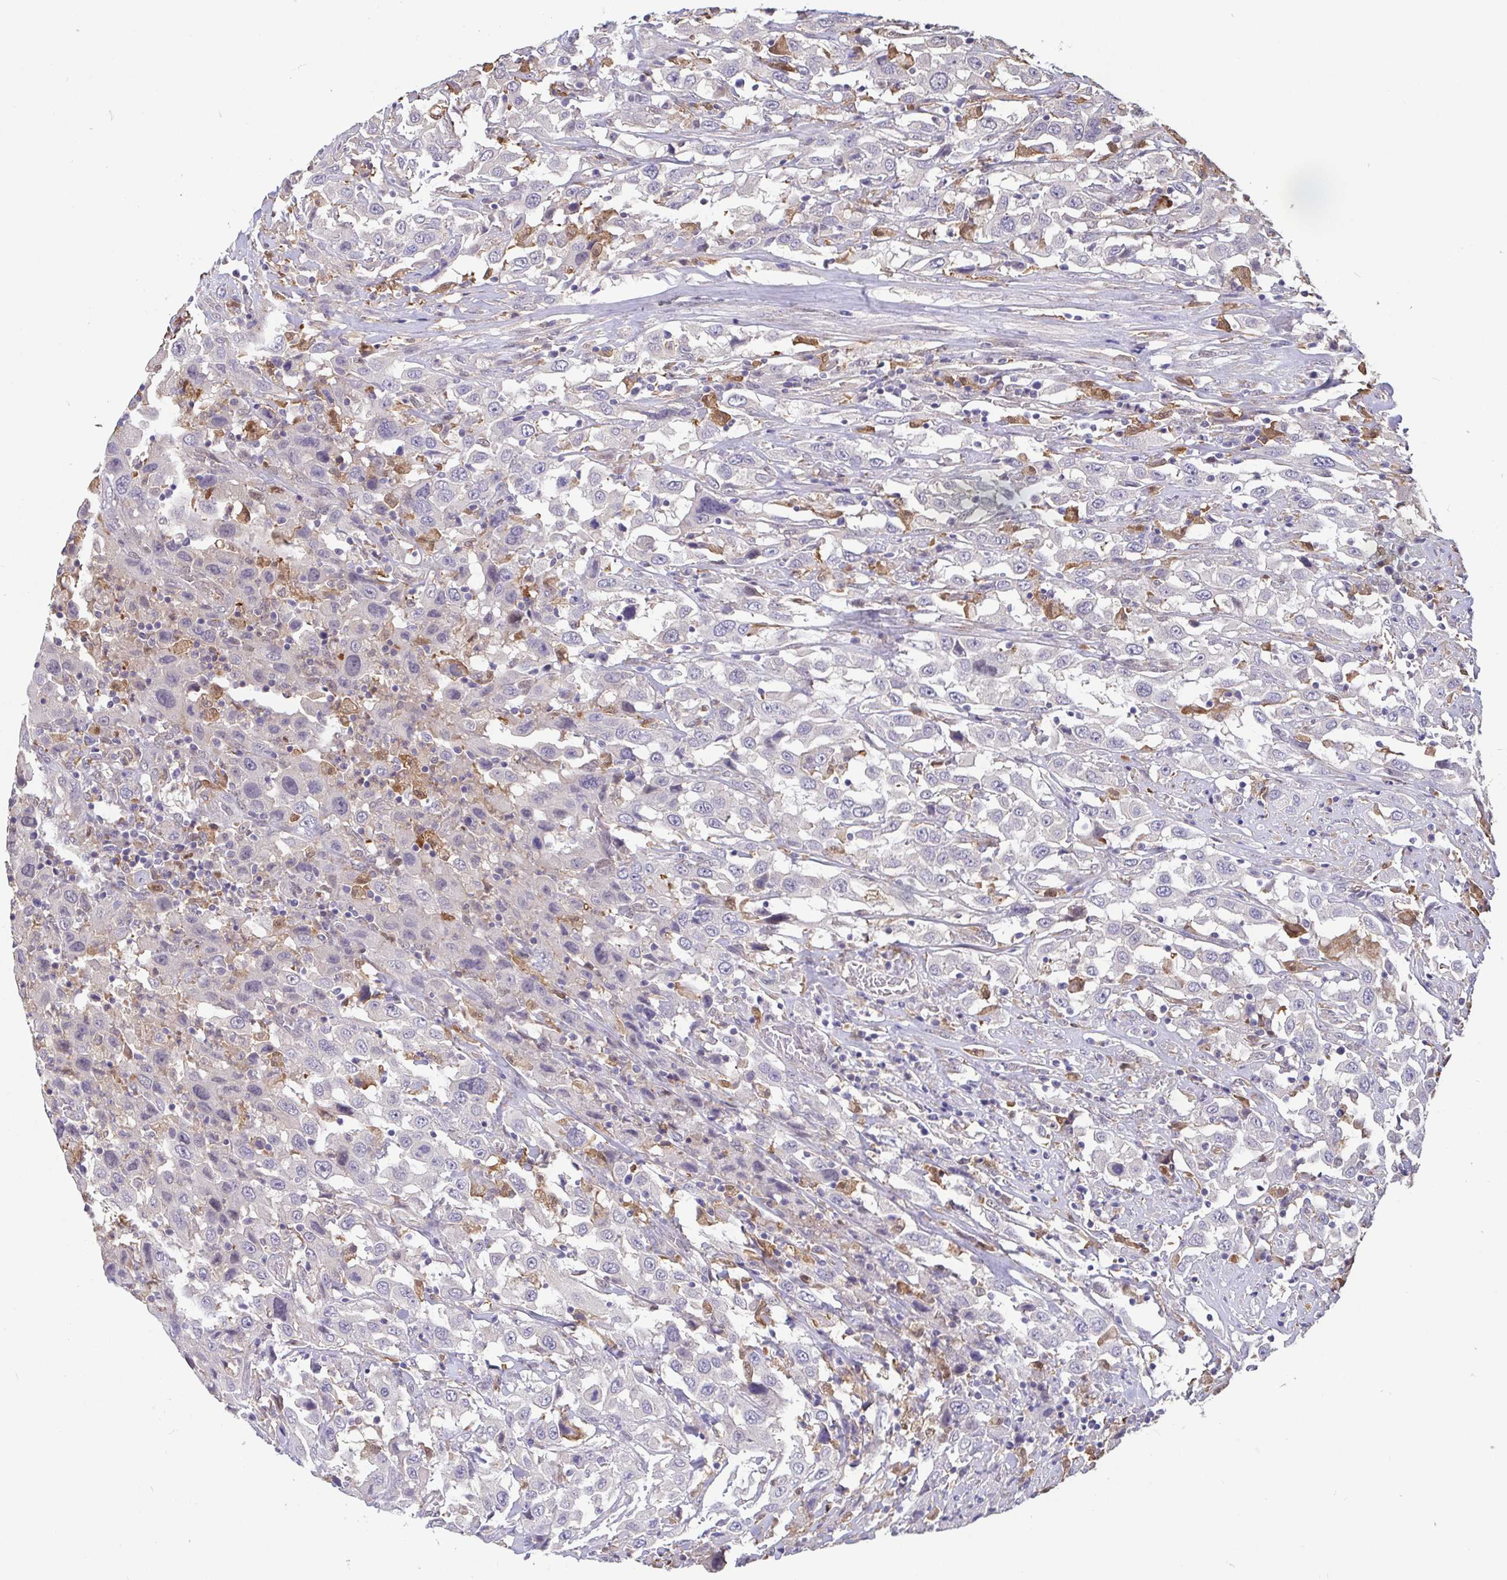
{"staining": {"intensity": "negative", "quantity": "none", "location": "none"}, "tissue": "urothelial cancer", "cell_type": "Tumor cells", "image_type": "cancer", "snomed": [{"axis": "morphology", "description": "Urothelial carcinoma, High grade"}, {"axis": "topography", "description": "Urinary bladder"}], "caption": "This is an IHC image of human urothelial carcinoma (high-grade). There is no expression in tumor cells.", "gene": "IDH1", "patient": {"sex": "male", "age": 61}}